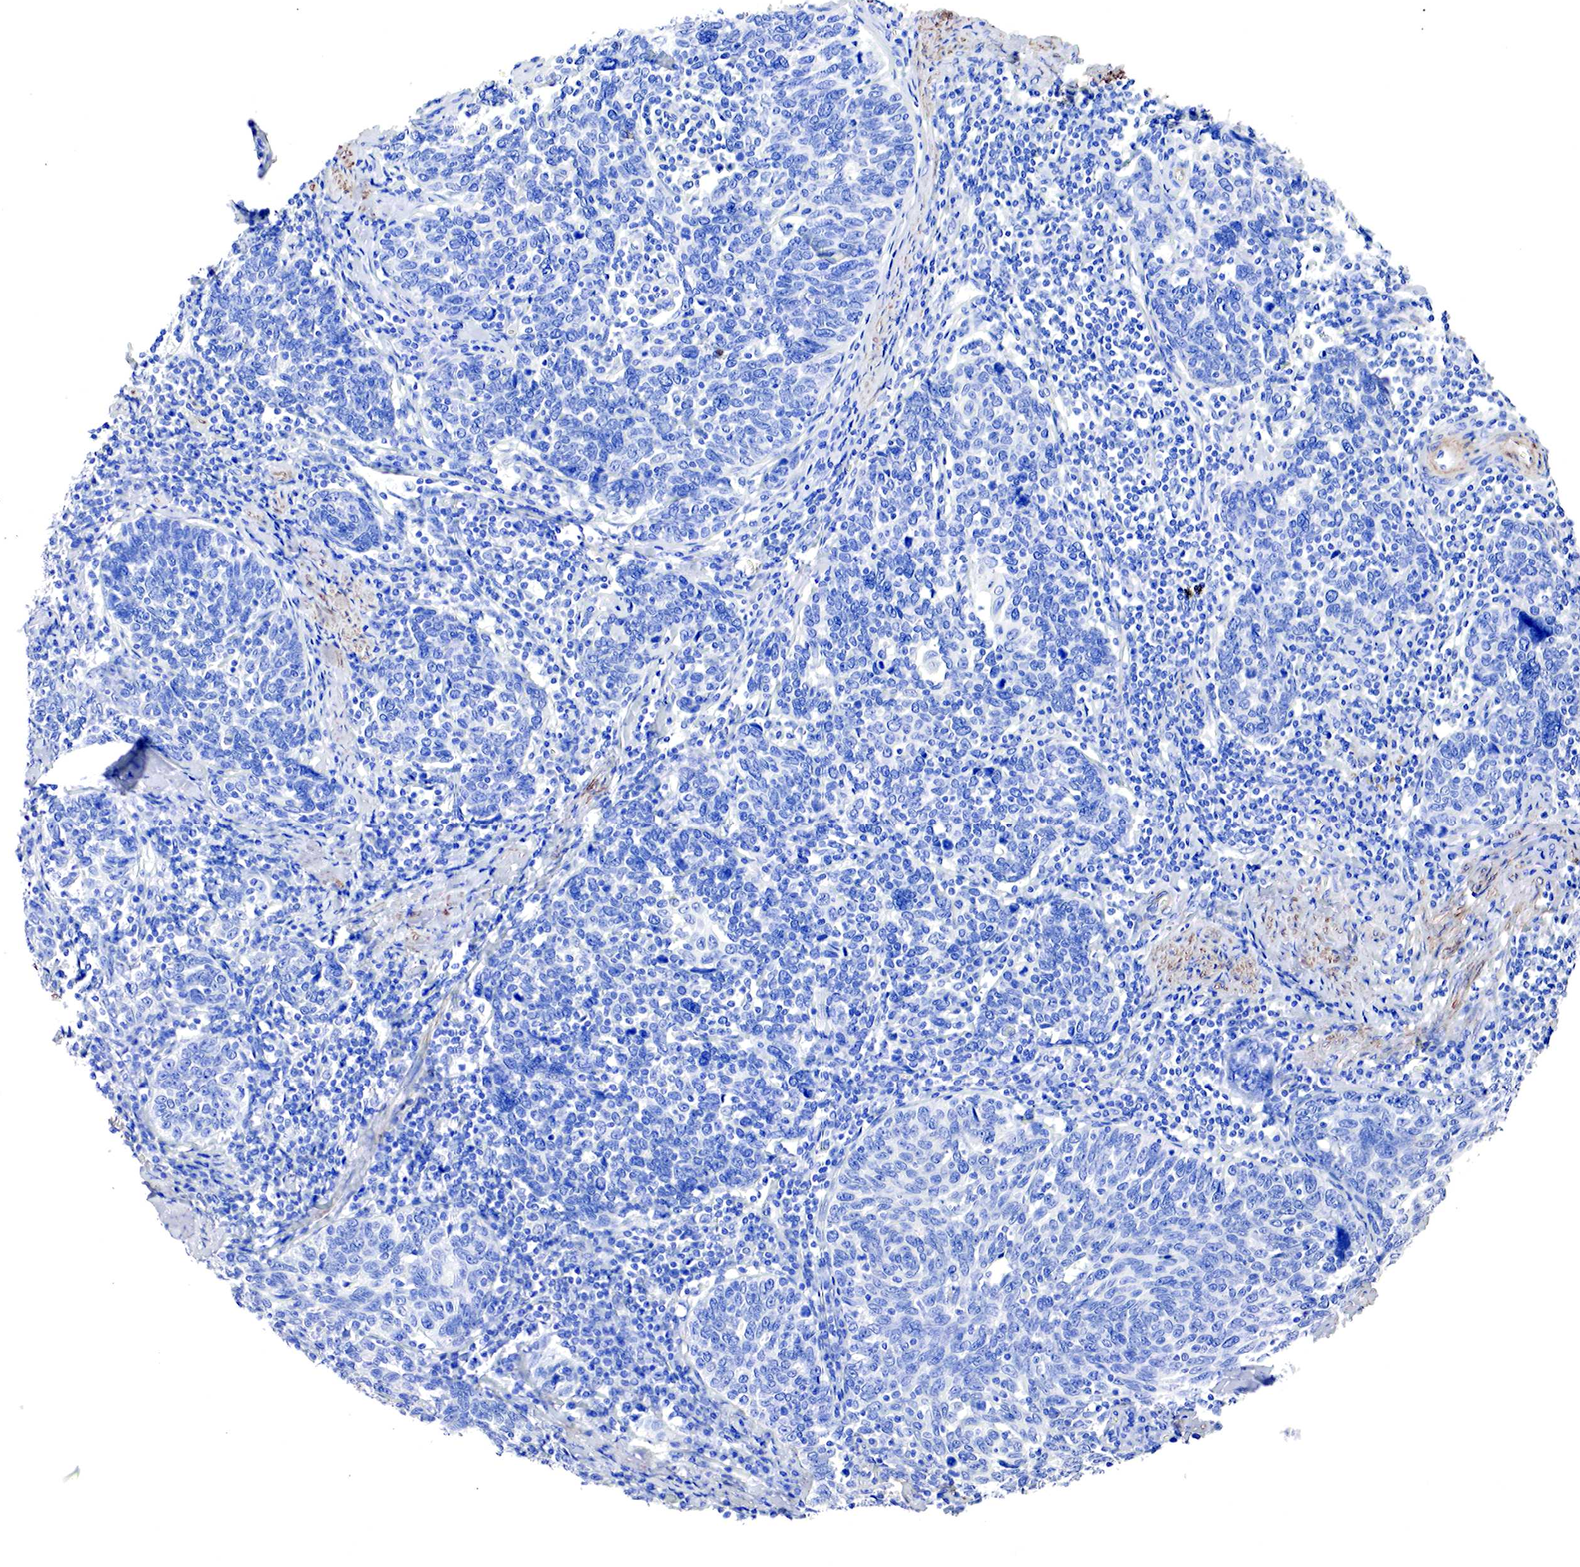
{"staining": {"intensity": "negative", "quantity": "none", "location": "none"}, "tissue": "cervical cancer", "cell_type": "Tumor cells", "image_type": "cancer", "snomed": [{"axis": "morphology", "description": "Squamous cell carcinoma, NOS"}, {"axis": "topography", "description": "Cervix"}], "caption": "Protein analysis of squamous cell carcinoma (cervical) exhibits no significant expression in tumor cells.", "gene": "TPM1", "patient": {"sex": "female", "age": 41}}